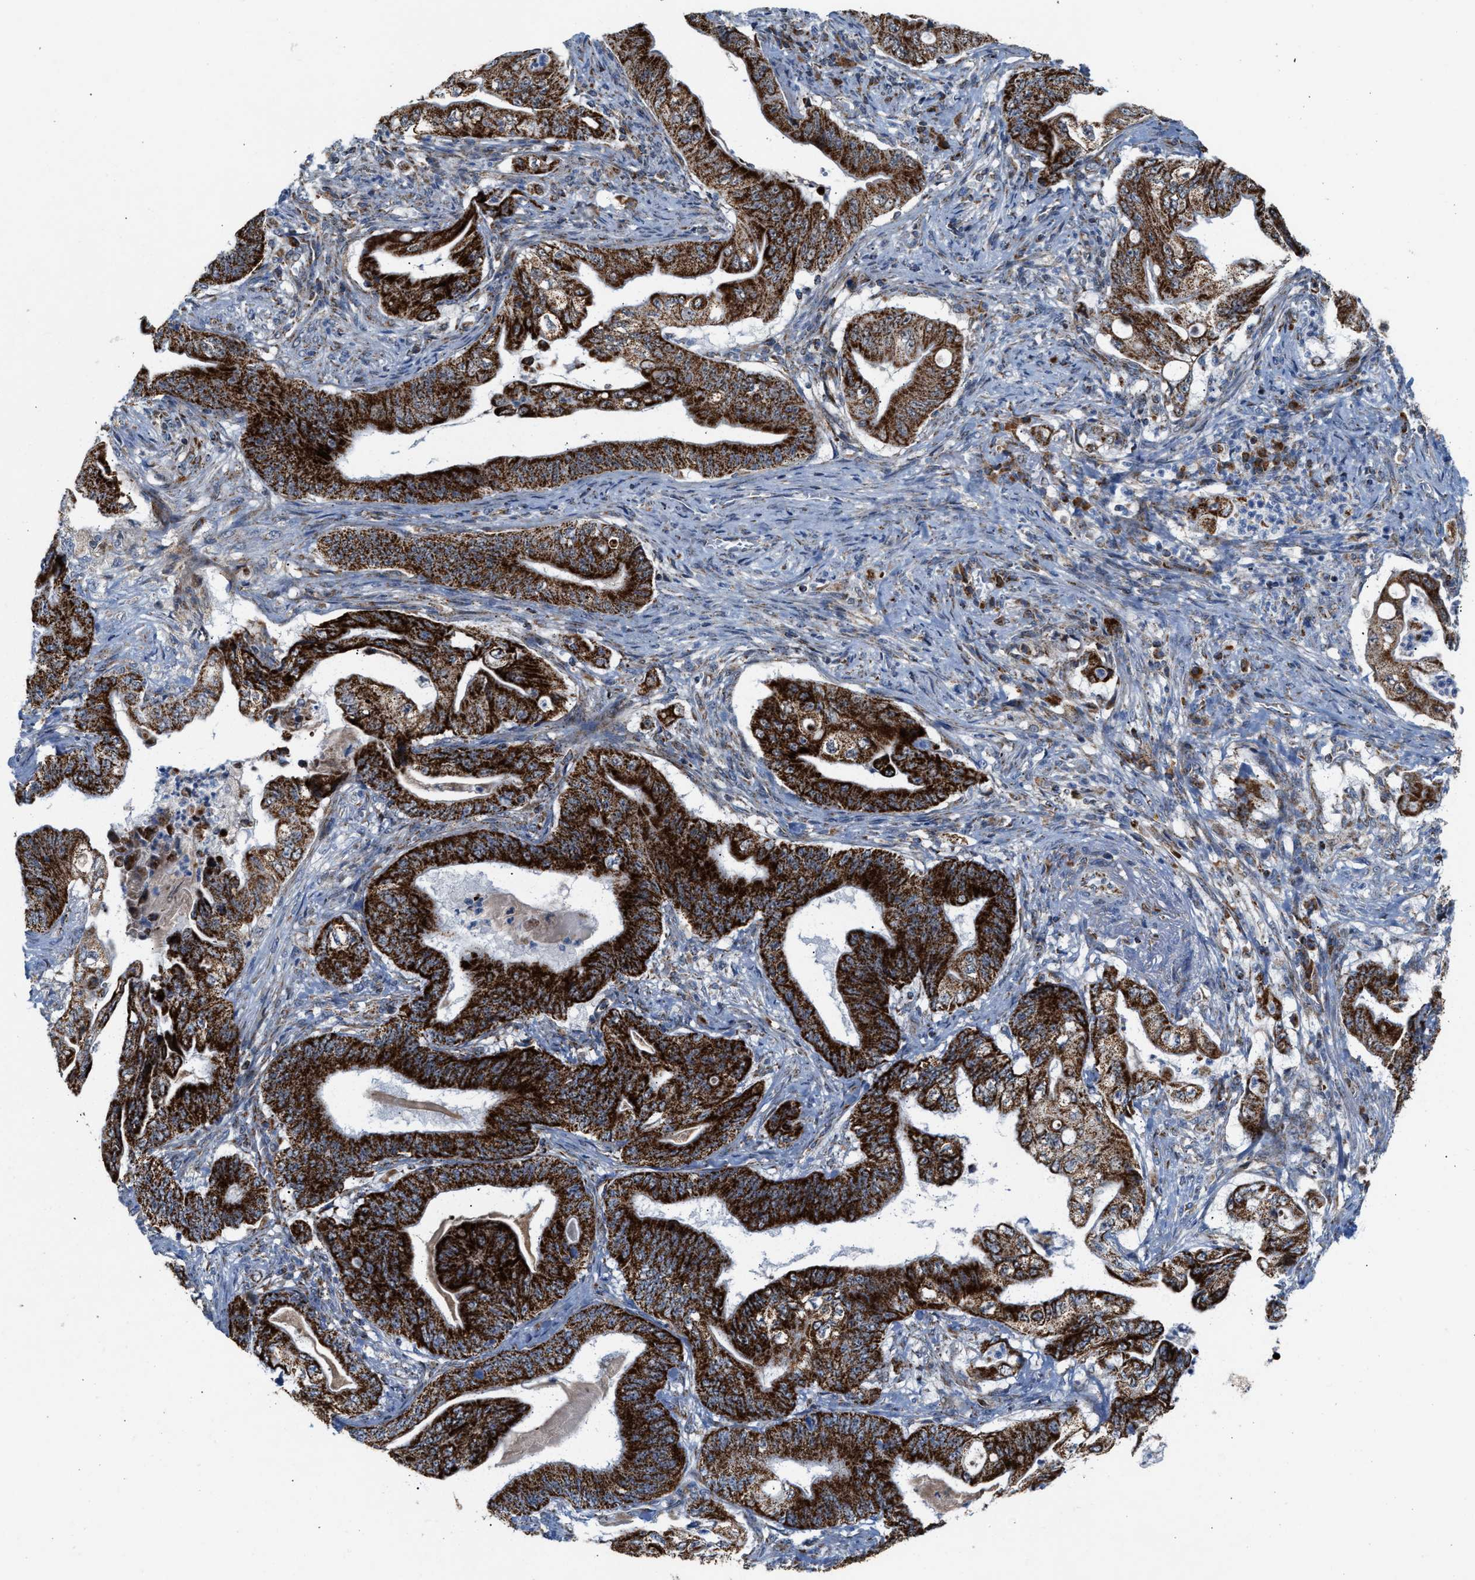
{"staining": {"intensity": "strong", "quantity": ">75%", "location": "cytoplasmic/membranous"}, "tissue": "stomach cancer", "cell_type": "Tumor cells", "image_type": "cancer", "snomed": [{"axis": "morphology", "description": "Adenocarcinoma, NOS"}, {"axis": "topography", "description": "Stomach"}], "caption": "Protein analysis of stomach cancer (adenocarcinoma) tissue reveals strong cytoplasmic/membranous staining in approximately >75% of tumor cells.", "gene": "PMPCA", "patient": {"sex": "female", "age": 73}}